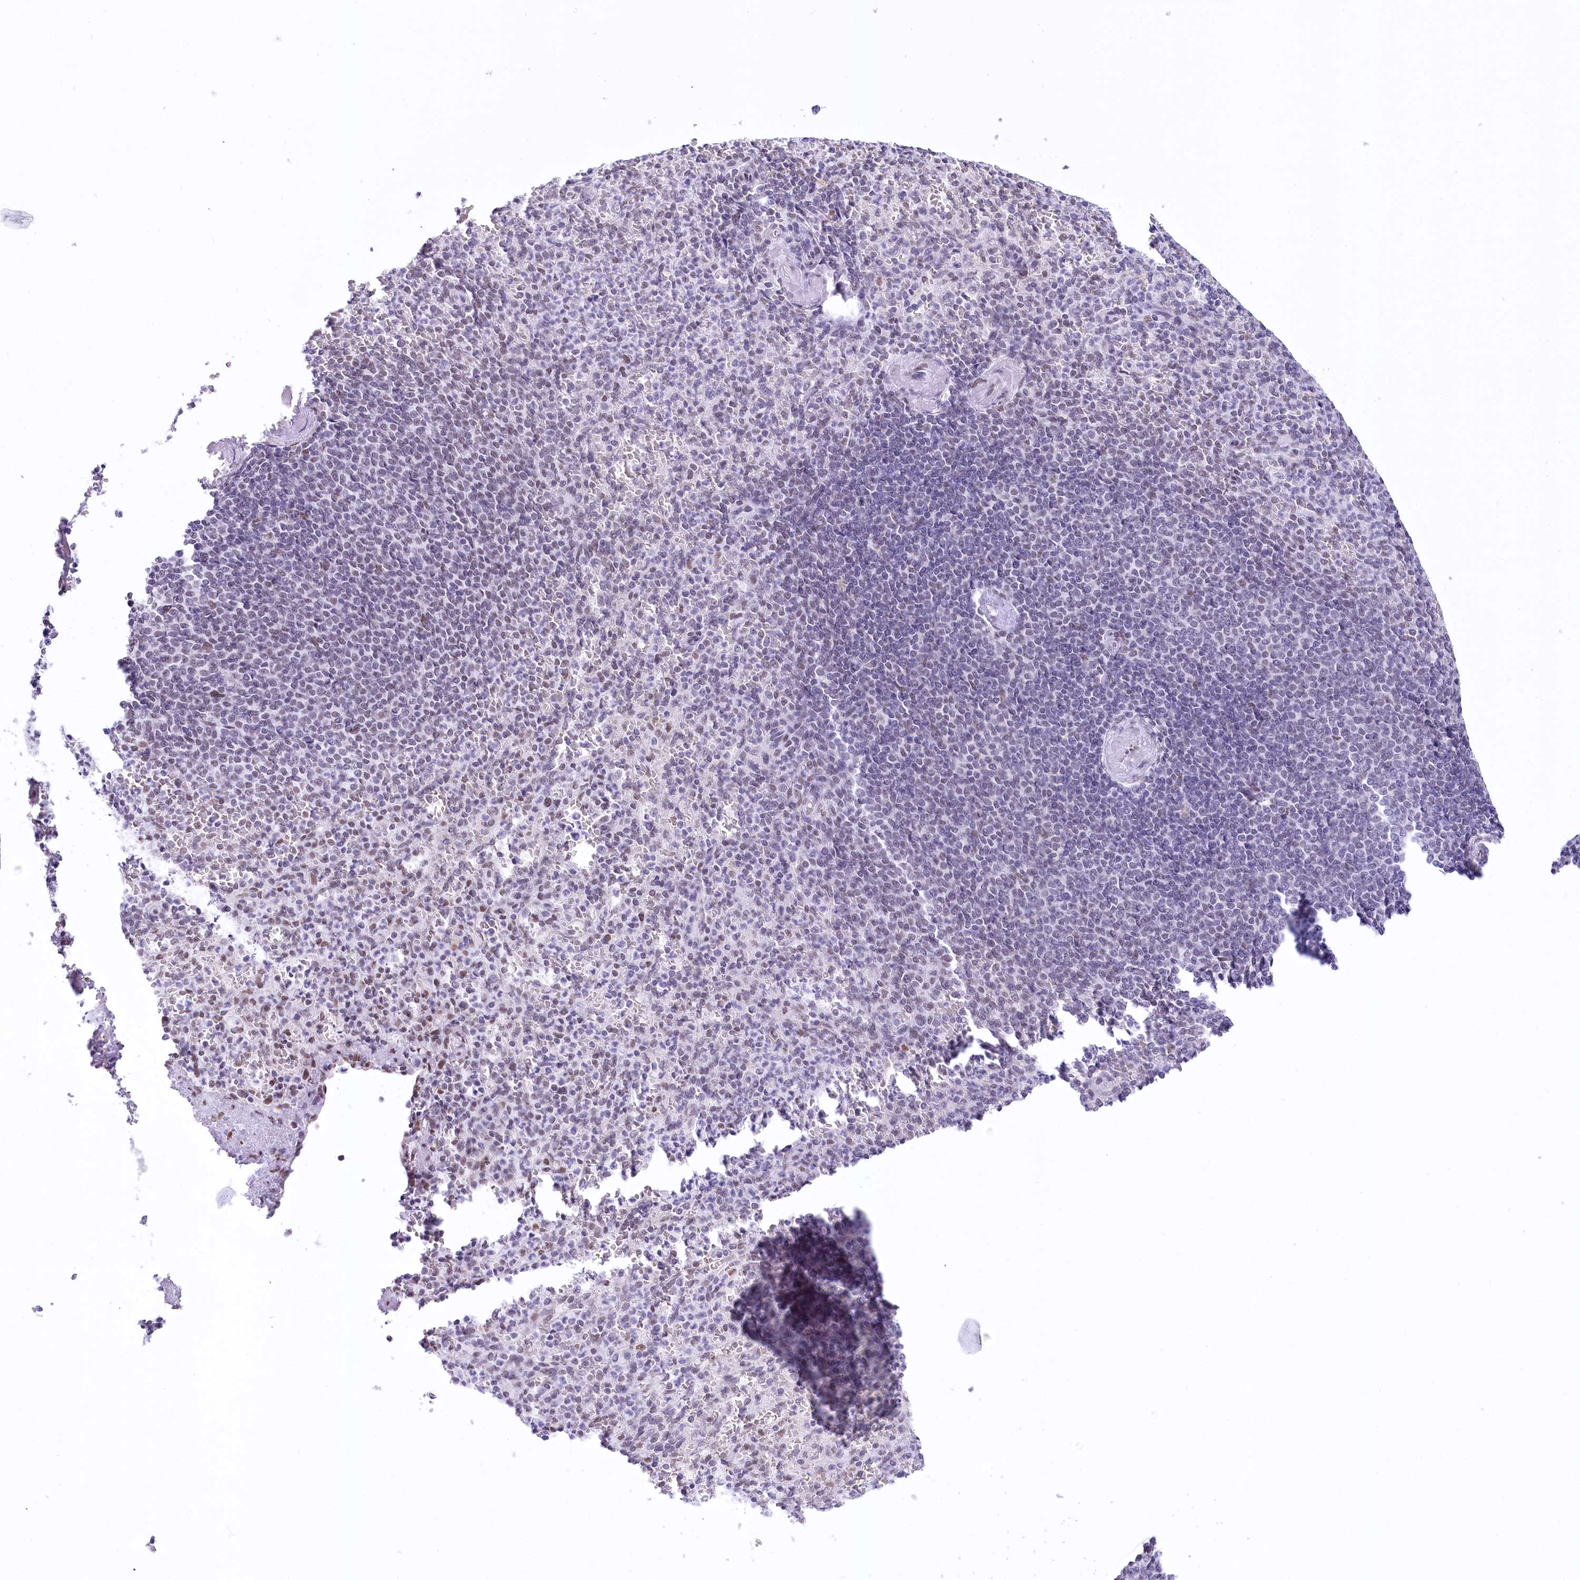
{"staining": {"intensity": "negative", "quantity": "none", "location": "none"}, "tissue": "spleen", "cell_type": "Cells in red pulp", "image_type": "normal", "snomed": [{"axis": "morphology", "description": "Normal tissue, NOS"}, {"axis": "topography", "description": "Spleen"}], "caption": "The histopathology image shows no significant positivity in cells in red pulp of spleen. (Brightfield microscopy of DAB immunohistochemistry at high magnification).", "gene": "HNRNPA0", "patient": {"sex": "female", "age": 74}}